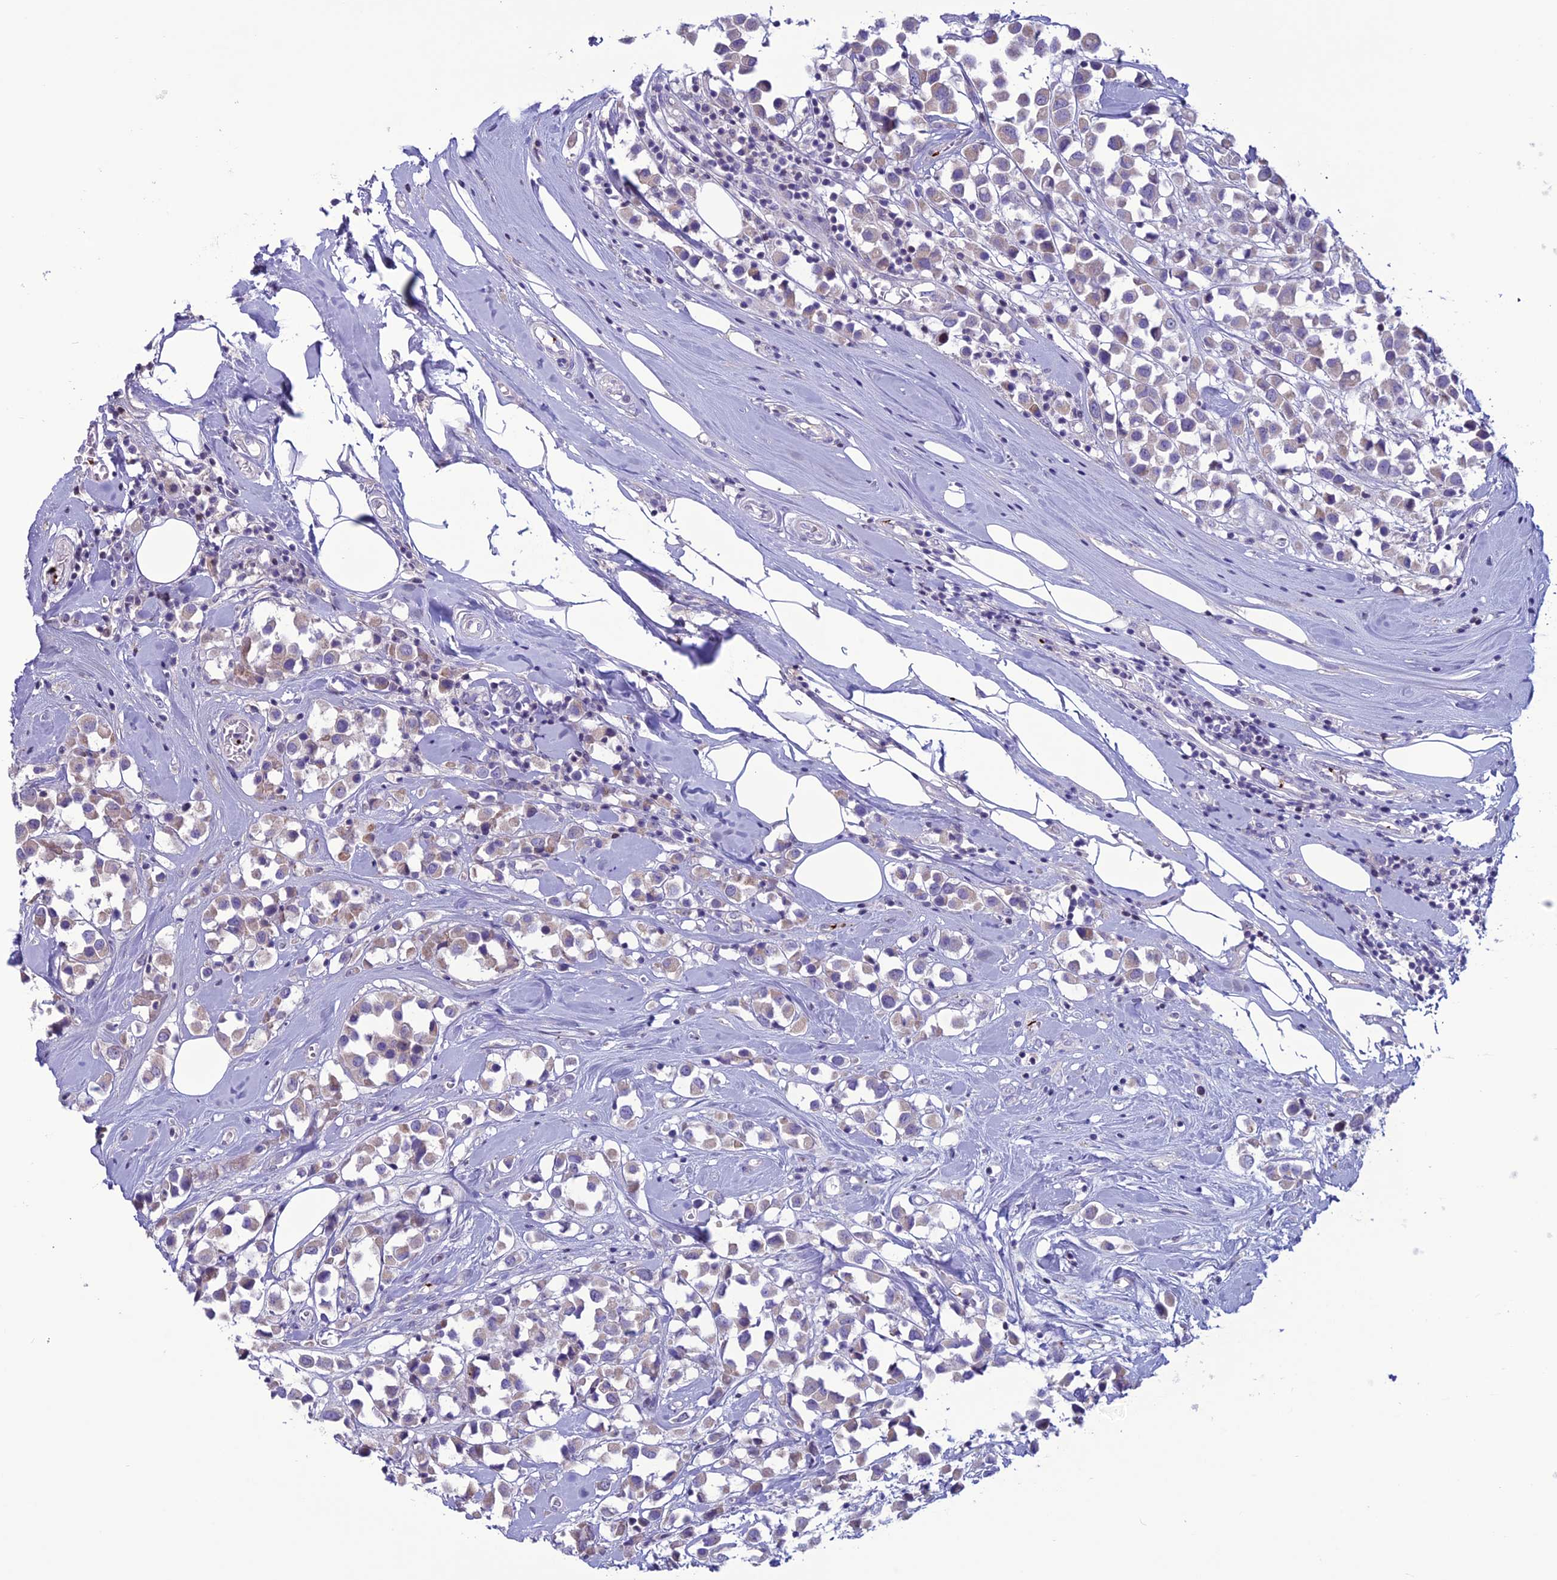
{"staining": {"intensity": "weak", "quantity": "25%-75%", "location": "cytoplasmic/membranous"}, "tissue": "breast cancer", "cell_type": "Tumor cells", "image_type": "cancer", "snomed": [{"axis": "morphology", "description": "Duct carcinoma"}, {"axis": "topography", "description": "Breast"}], "caption": "Immunohistochemistry photomicrograph of neoplastic tissue: breast cancer (invasive ductal carcinoma) stained using IHC exhibits low levels of weak protein expression localized specifically in the cytoplasmic/membranous of tumor cells, appearing as a cytoplasmic/membranous brown color.", "gene": "C21orf140", "patient": {"sex": "female", "age": 61}}